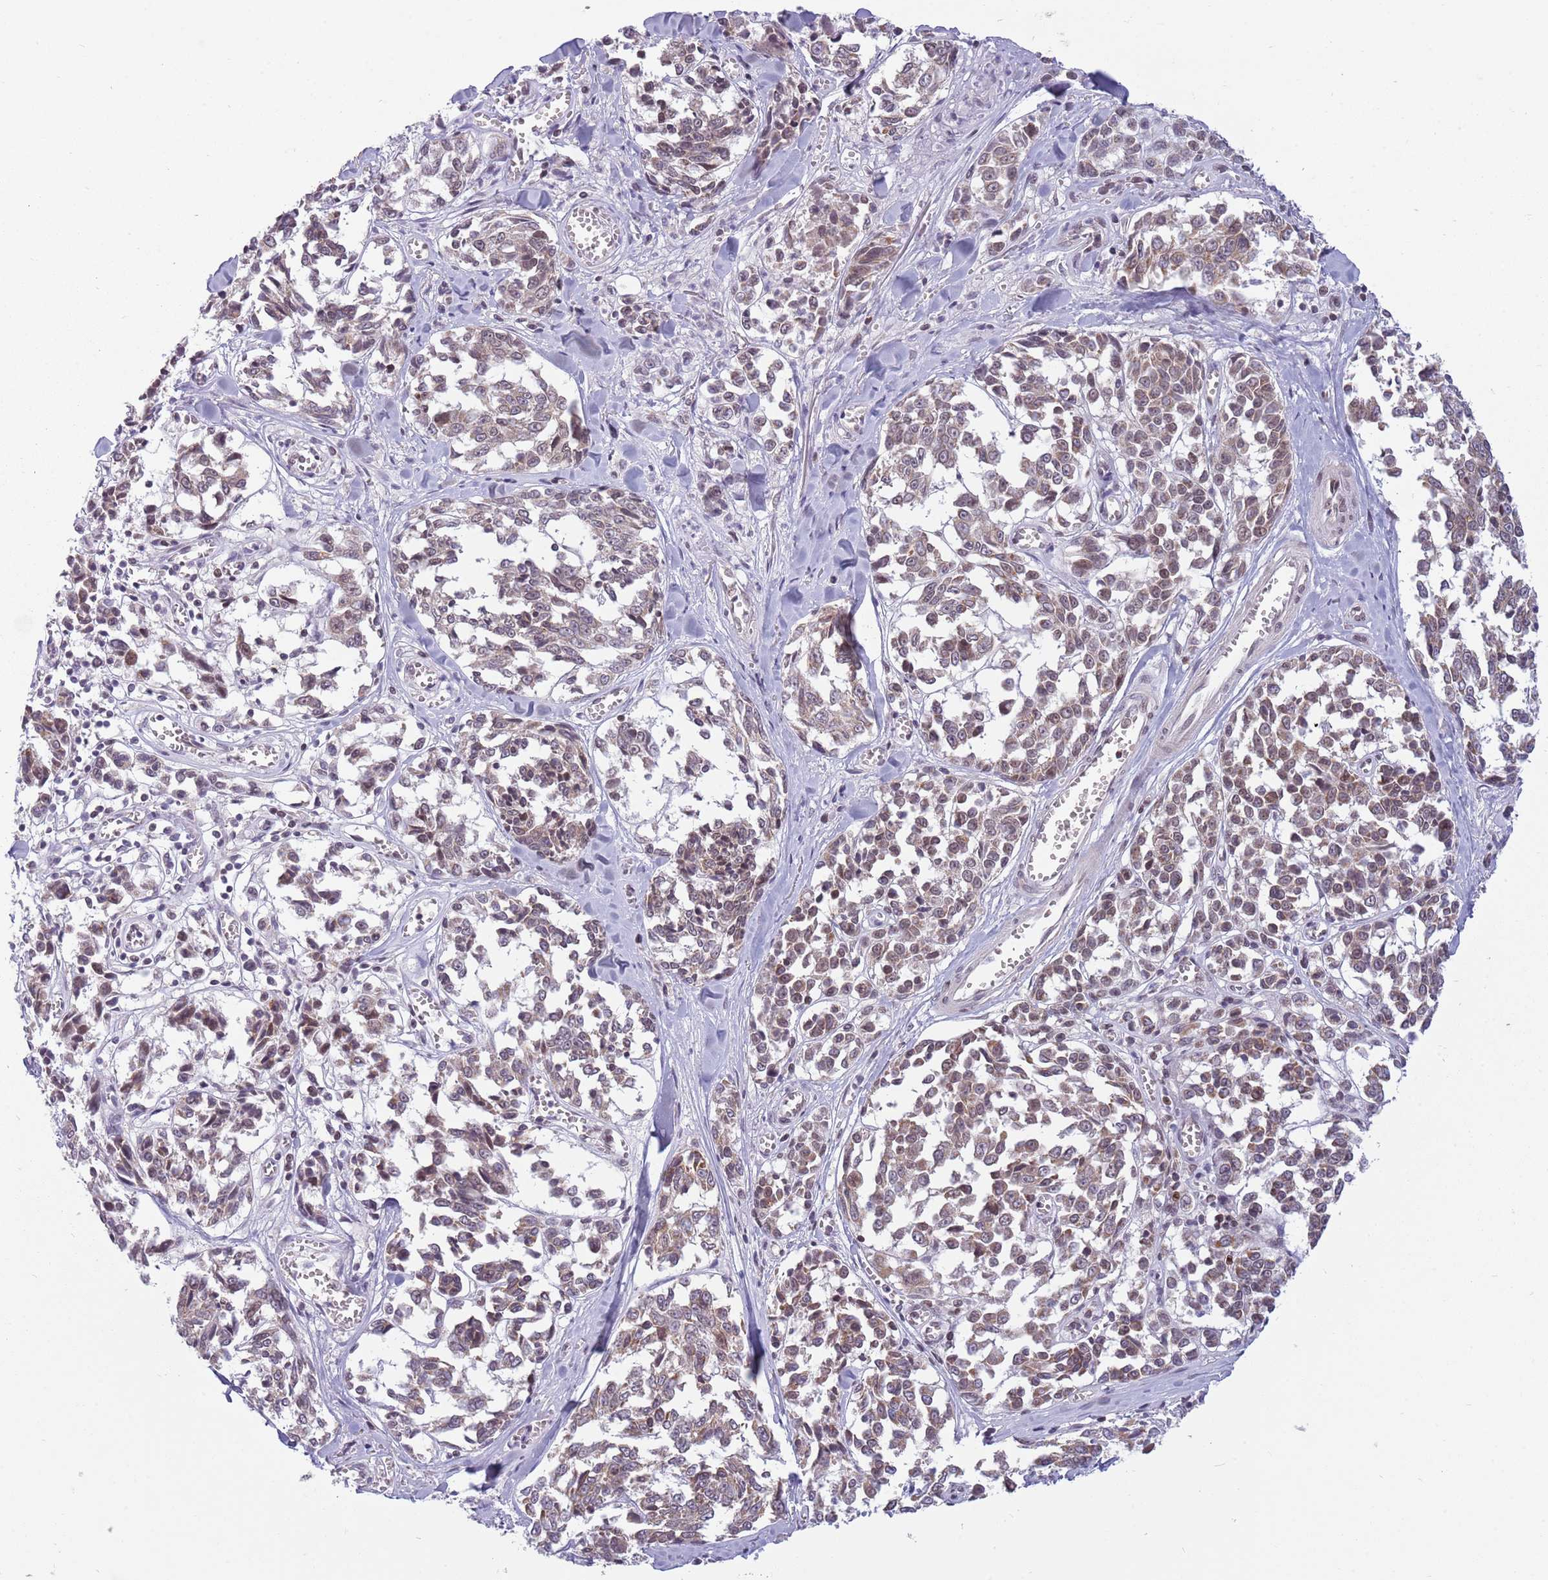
{"staining": {"intensity": "moderate", "quantity": ">75%", "location": "cytoplasmic/membranous,nuclear"}, "tissue": "melanoma", "cell_type": "Tumor cells", "image_type": "cancer", "snomed": [{"axis": "morphology", "description": "Malignant melanoma, NOS"}, {"axis": "topography", "description": "Skin"}], "caption": "Melanoma stained for a protein (brown) displays moderate cytoplasmic/membranous and nuclear positive expression in approximately >75% of tumor cells.", "gene": "ZNF574", "patient": {"sex": "female", "age": 64}}